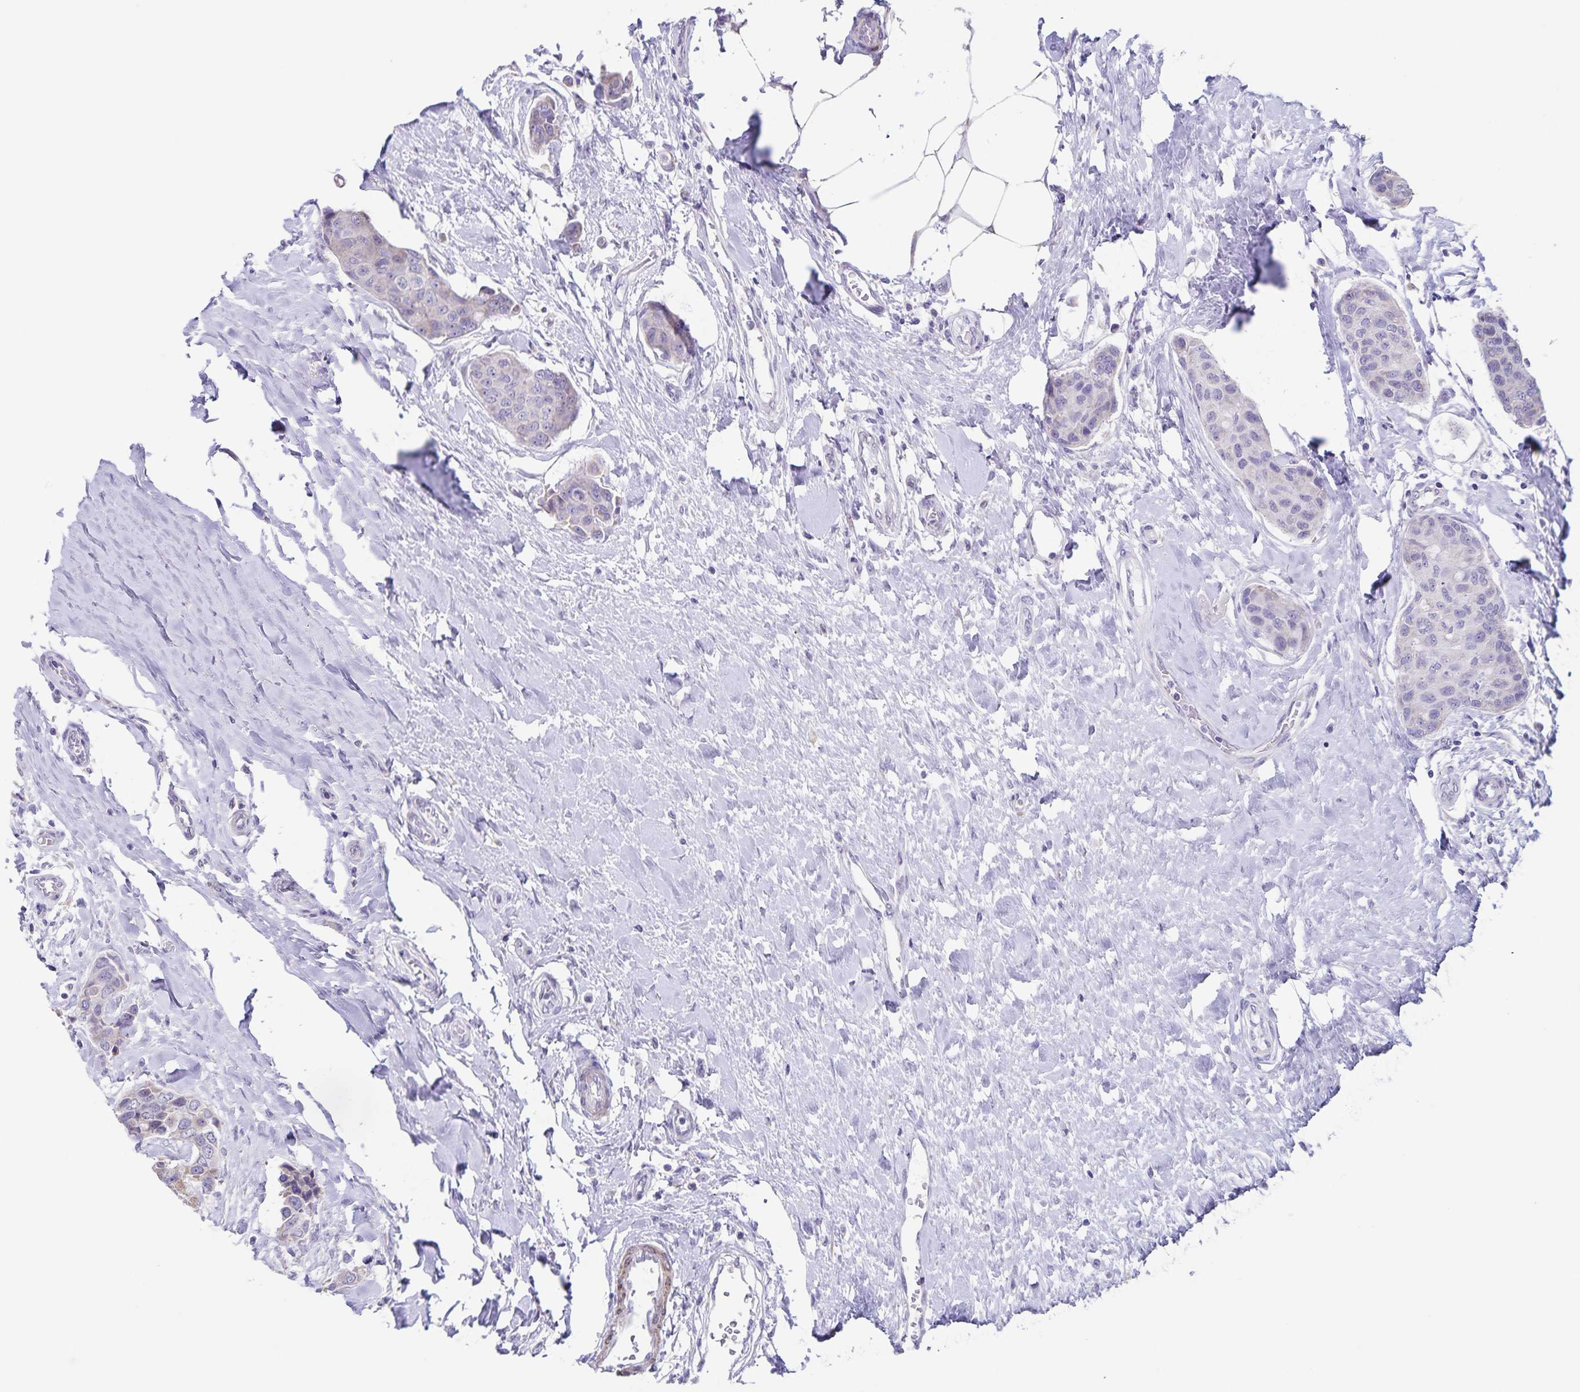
{"staining": {"intensity": "negative", "quantity": "none", "location": "none"}, "tissue": "breast cancer", "cell_type": "Tumor cells", "image_type": "cancer", "snomed": [{"axis": "morphology", "description": "Duct carcinoma"}, {"axis": "topography", "description": "Breast"}], "caption": "Tumor cells show no significant protein expression in infiltrating ductal carcinoma (breast). (Brightfield microscopy of DAB immunohistochemistry (IHC) at high magnification).", "gene": "SYNM", "patient": {"sex": "female", "age": 80}}